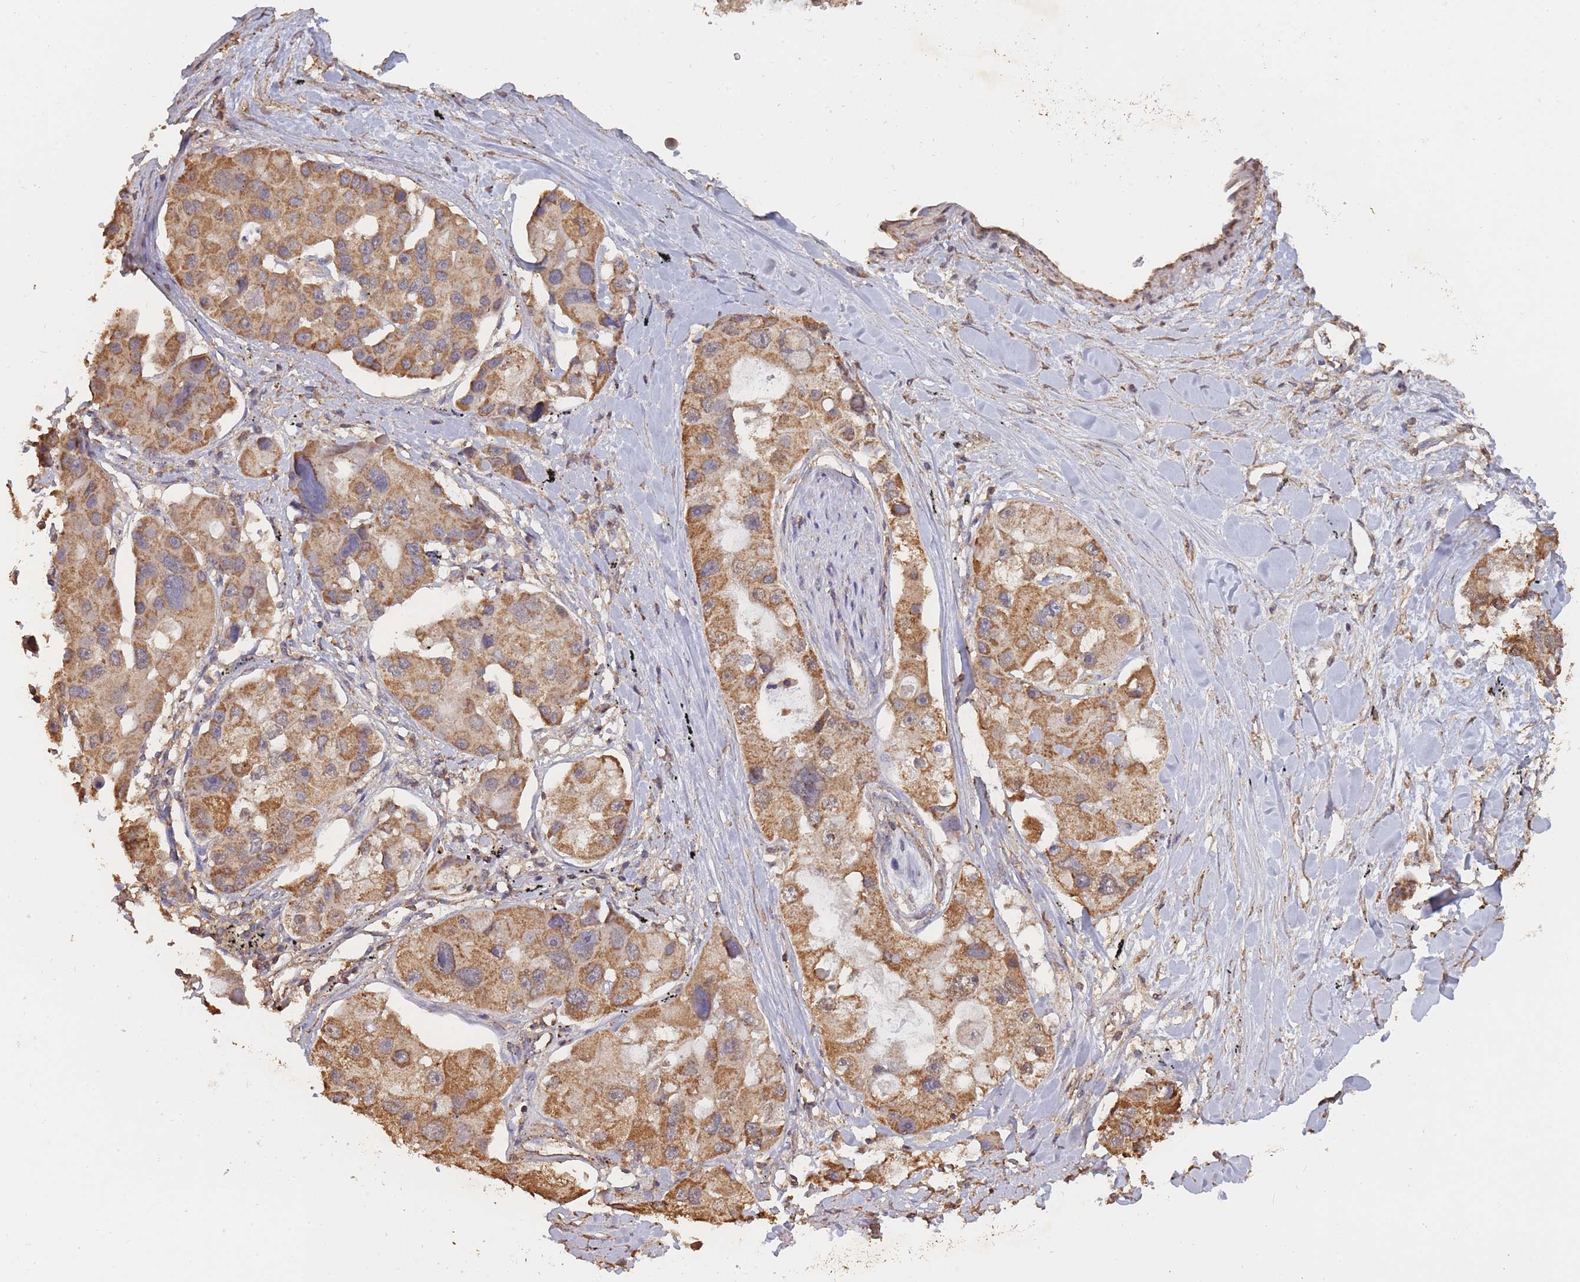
{"staining": {"intensity": "moderate", "quantity": ">75%", "location": "cytoplasmic/membranous"}, "tissue": "lung cancer", "cell_type": "Tumor cells", "image_type": "cancer", "snomed": [{"axis": "morphology", "description": "Adenocarcinoma, NOS"}, {"axis": "topography", "description": "Lung"}], "caption": "Protein staining of lung cancer tissue shows moderate cytoplasmic/membranous expression in about >75% of tumor cells. Immunohistochemistry stains the protein in brown and the nuclei are stained blue.", "gene": "METRN", "patient": {"sex": "female", "age": 54}}